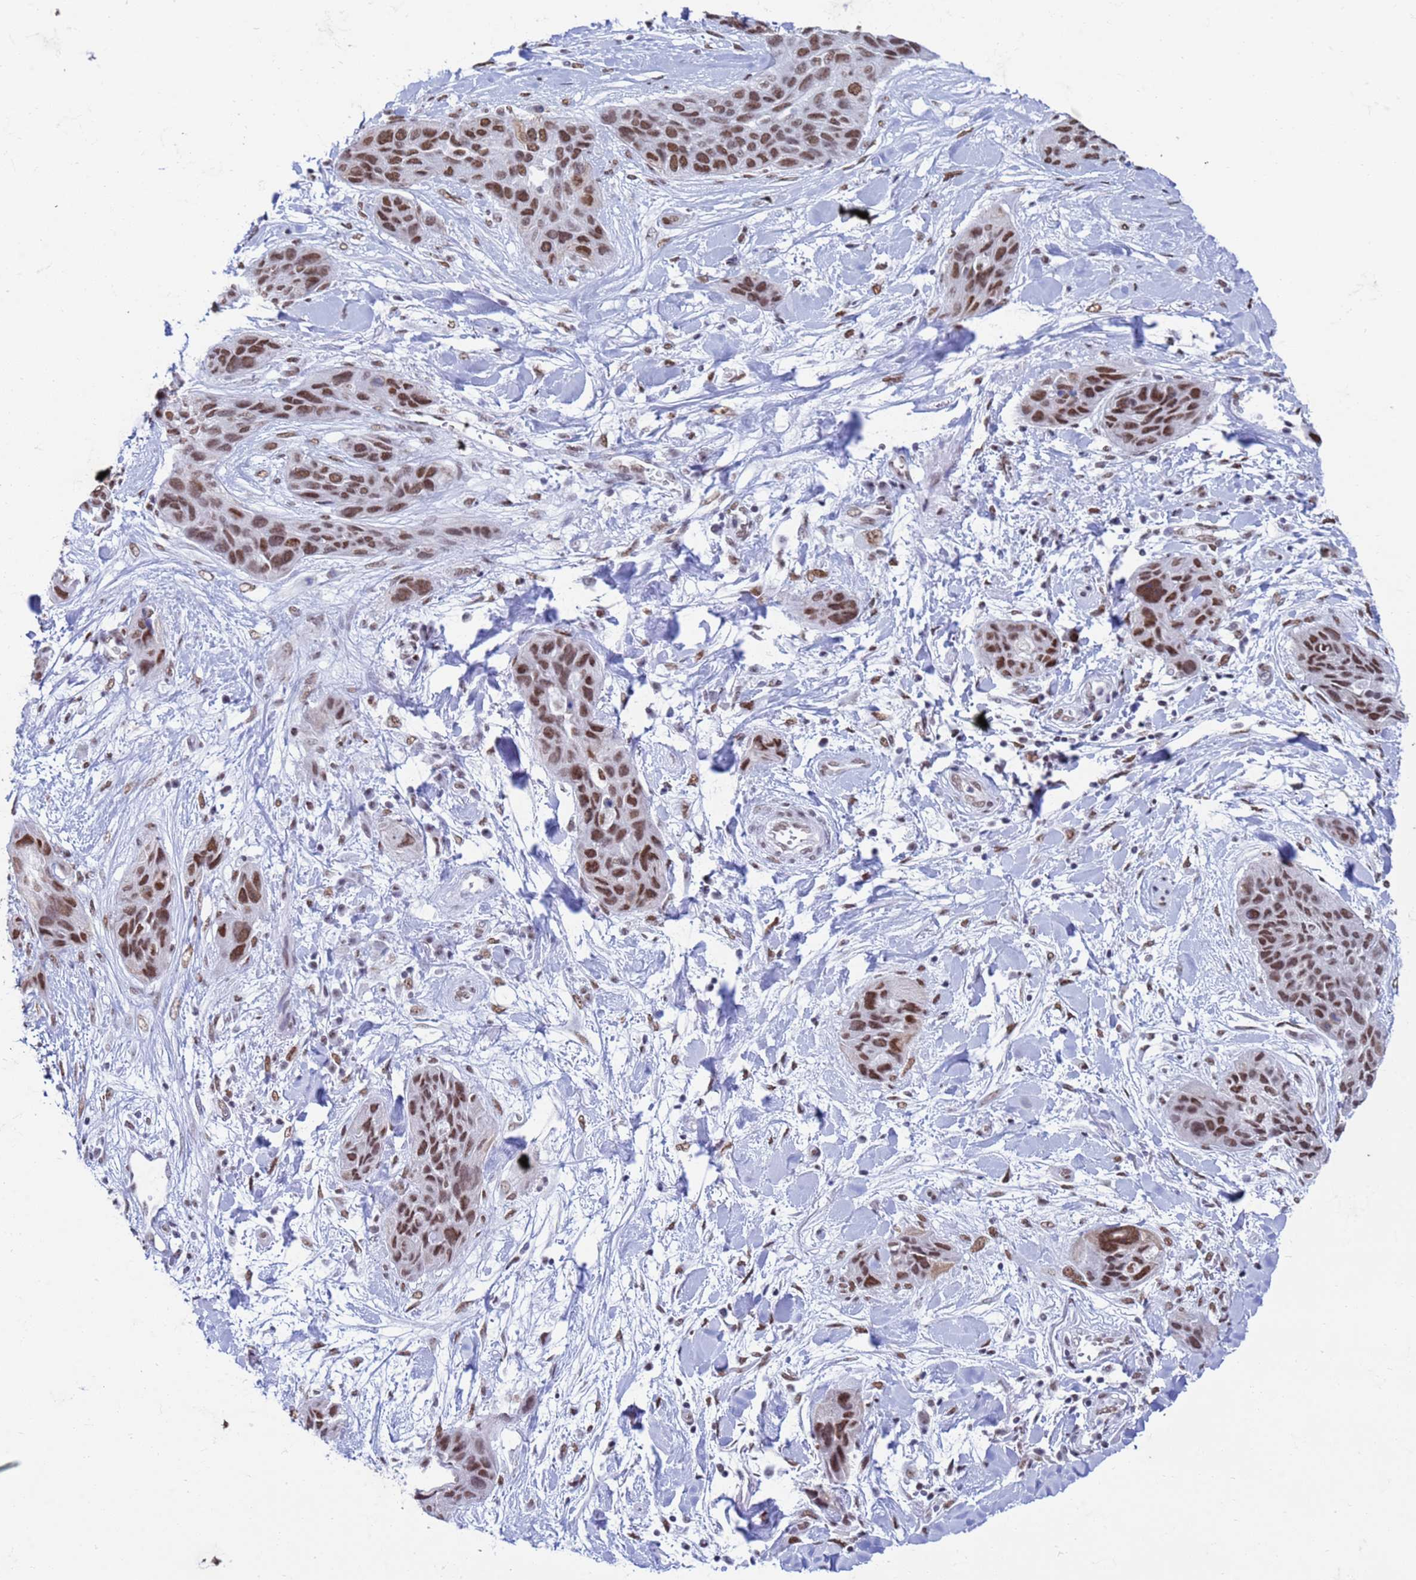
{"staining": {"intensity": "moderate", "quantity": ">75%", "location": "nuclear"}, "tissue": "lung cancer", "cell_type": "Tumor cells", "image_type": "cancer", "snomed": [{"axis": "morphology", "description": "Squamous cell carcinoma, NOS"}, {"axis": "topography", "description": "Lung"}], "caption": "Brown immunohistochemical staining in human lung cancer exhibits moderate nuclear staining in about >75% of tumor cells.", "gene": "FAM170B", "patient": {"sex": "female", "age": 70}}